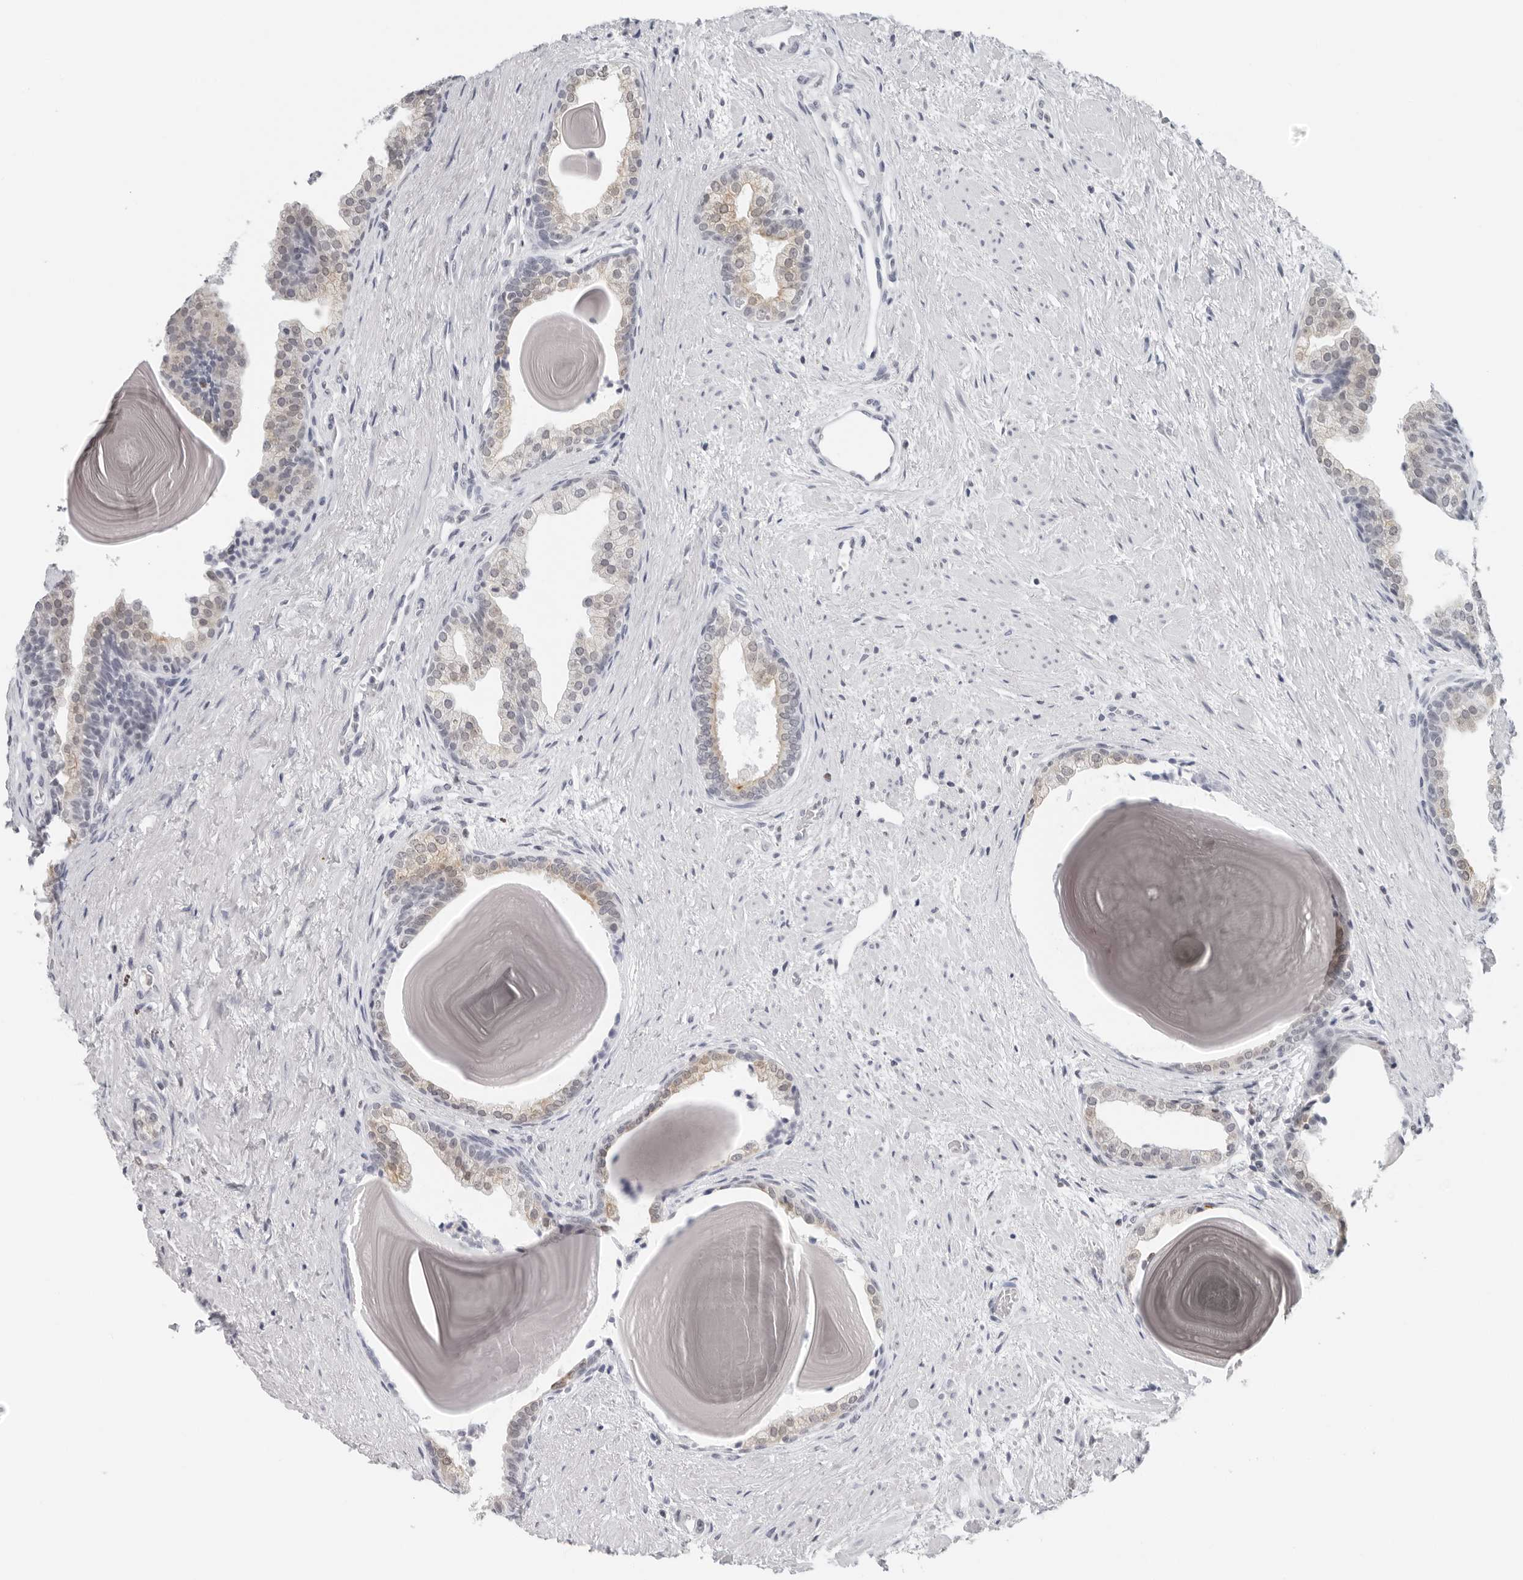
{"staining": {"intensity": "moderate", "quantity": "25%-75%", "location": "cytoplasmic/membranous"}, "tissue": "prostate", "cell_type": "Glandular cells", "image_type": "normal", "snomed": [{"axis": "morphology", "description": "Normal tissue, NOS"}, {"axis": "topography", "description": "Prostate"}], "caption": "Protein staining of unremarkable prostate displays moderate cytoplasmic/membranous positivity in approximately 25%-75% of glandular cells. (DAB IHC with brightfield microscopy, high magnification).", "gene": "FLG2", "patient": {"sex": "male", "age": 48}}